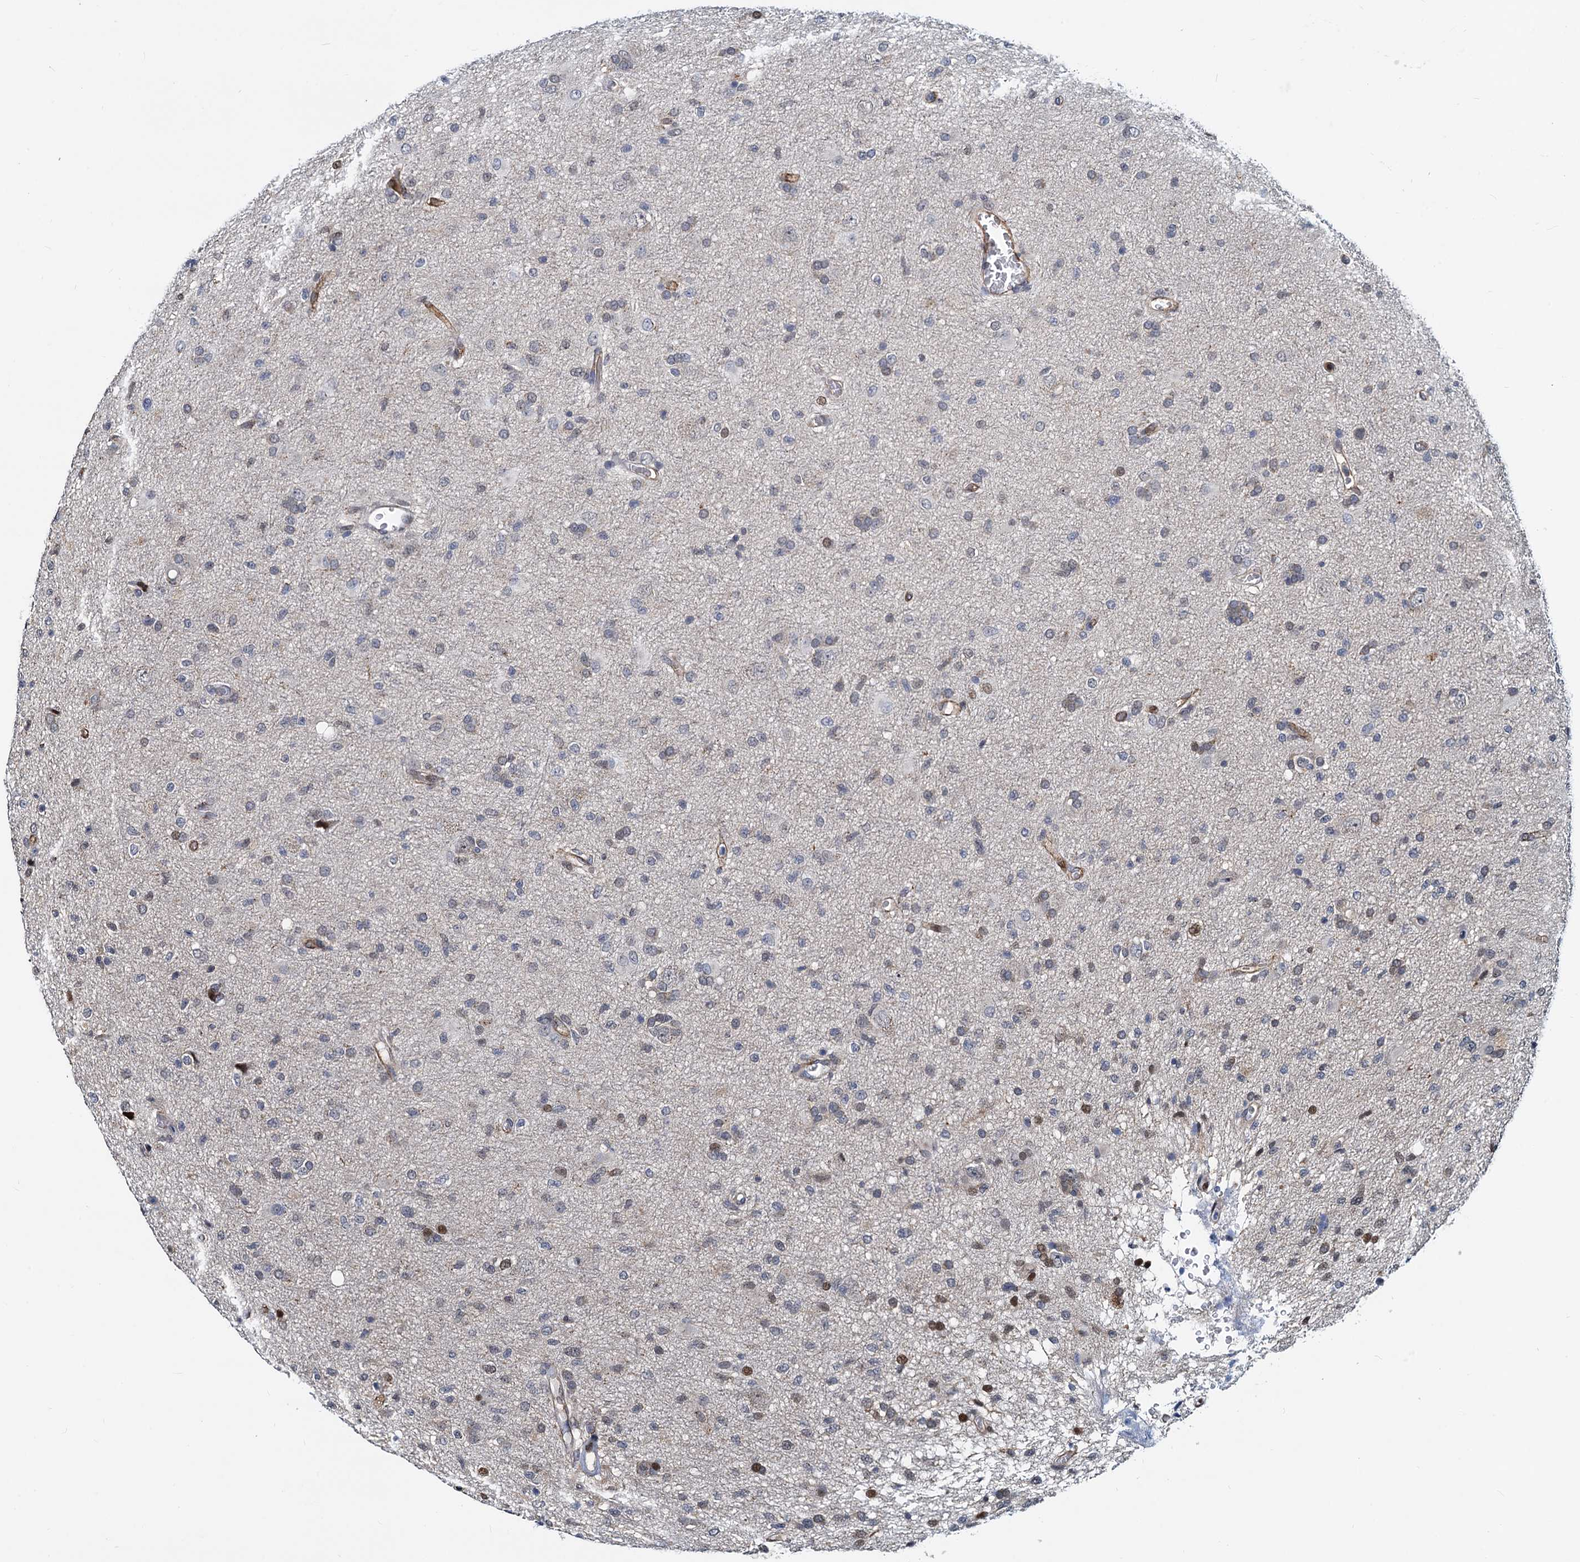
{"staining": {"intensity": "moderate", "quantity": "<25%", "location": "nuclear"}, "tissue": "glioma", "cell_type": "Tumor cells", "image_type": "cancer", "snomed": [{"axis": "morphology", "description": "Glioma, malignant, High grade"}, {"axis": "topography", "description": "Brain"}], "caption": "There is low levels of moderate nuclear staining in tumor cells of glioma, as demonstrated by immunohistochemical staining (brown color).", "gene": "PTGES3", "patient": {"sex": "female", "age": 57}}